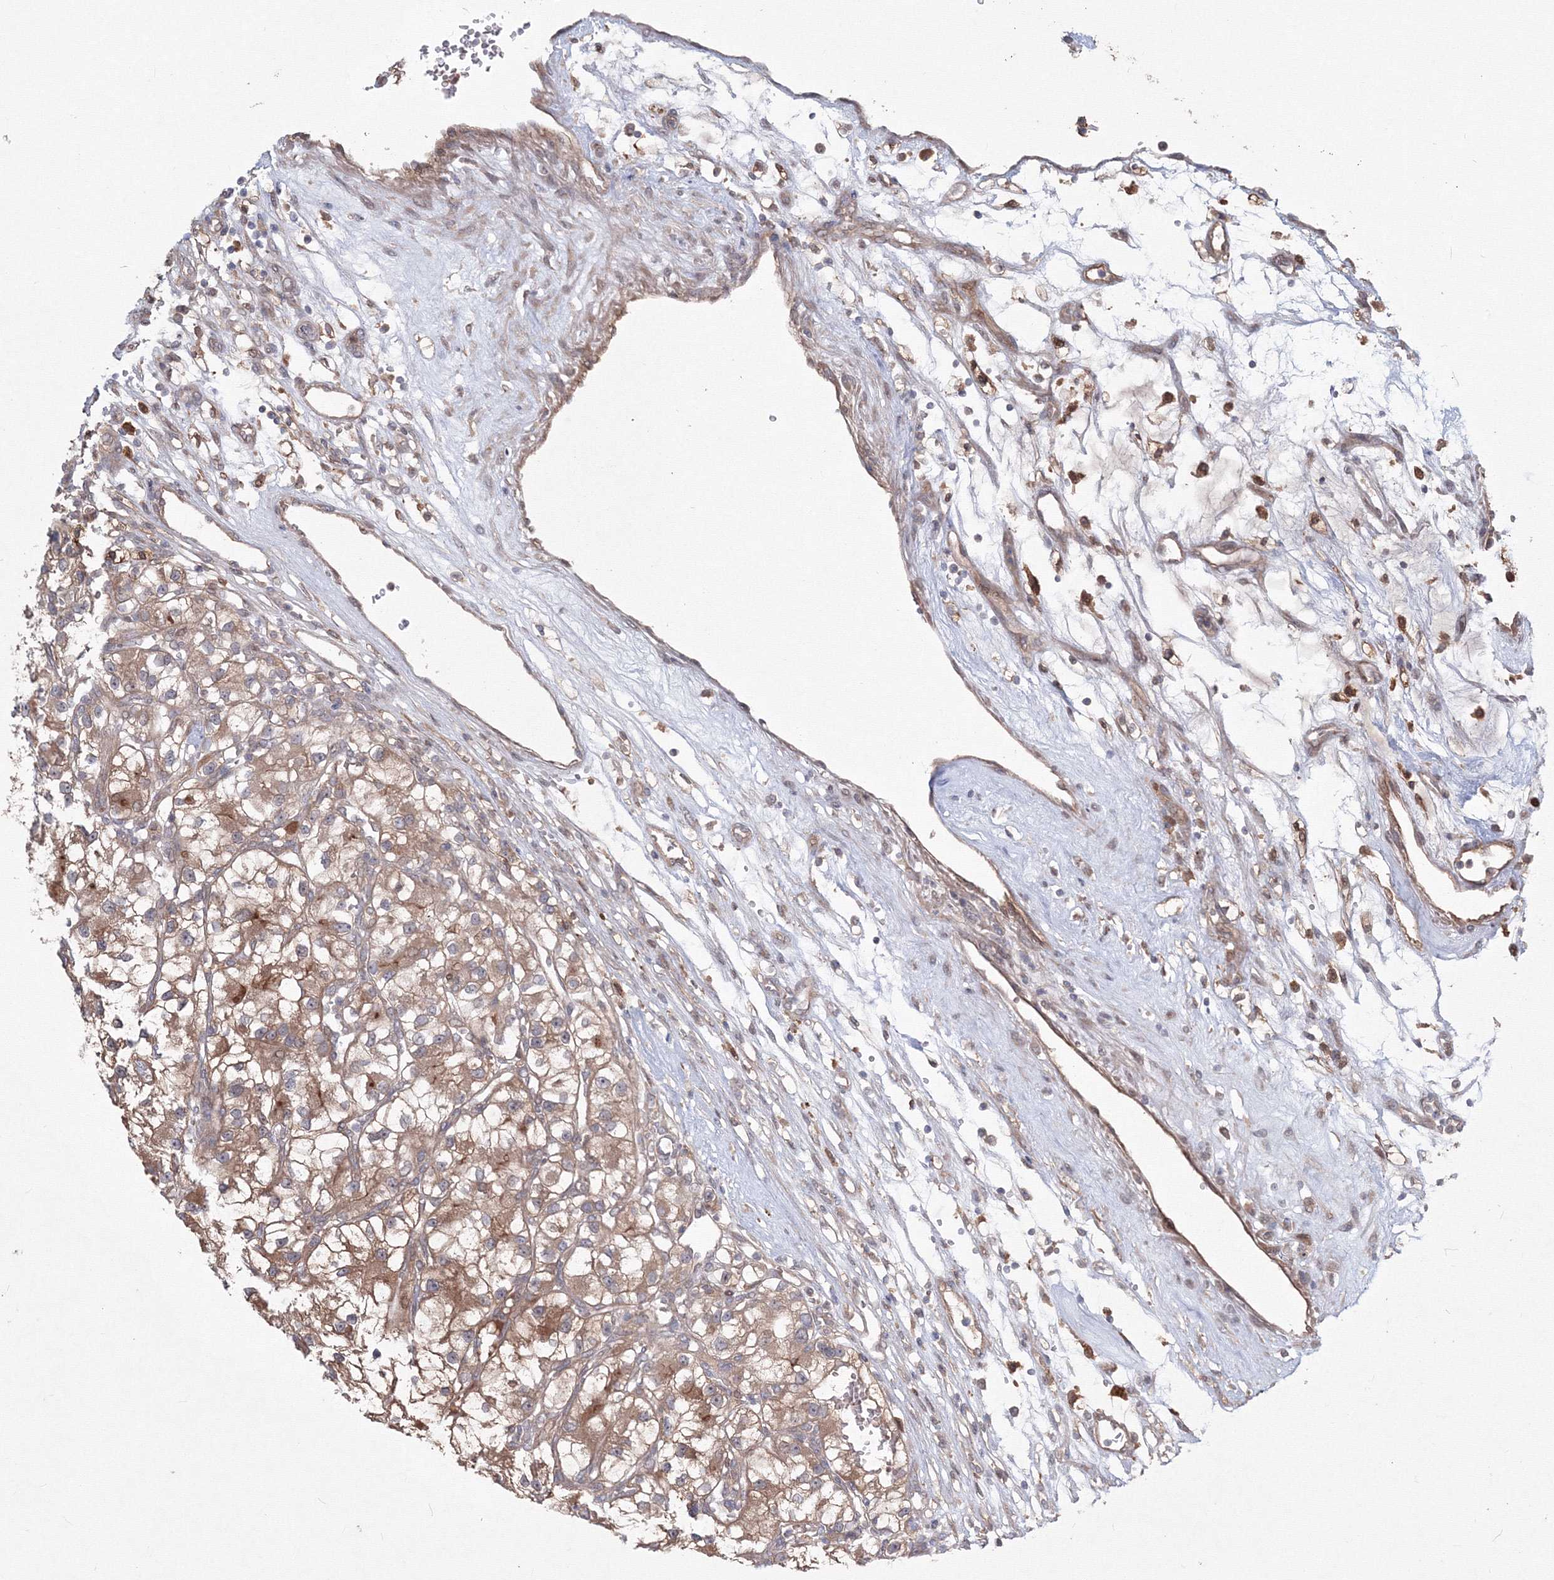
{"staining": {"intensity": "moderate", "quantity": ">75%", "location": "cytoplasmic/membranous"}, "tissue": "renal cancer", "cell_type": "Tumor cells", "image_type": "cancer", "snomed": [{"axis": "morphology", "description": "Adenocarcinoma, NOS"}, {"axis": "topography", "description": "Kidney"}], "caption": "IHC image of human renal cancer (adenocarcinoma) stained for a protein (brown), which reveals medium levels of moderate cytoplasmic/membranous staining in approximately >75% of tumor cells.", "gene": "MKRN2", "patient": {"sex": "female", "age": 57}}